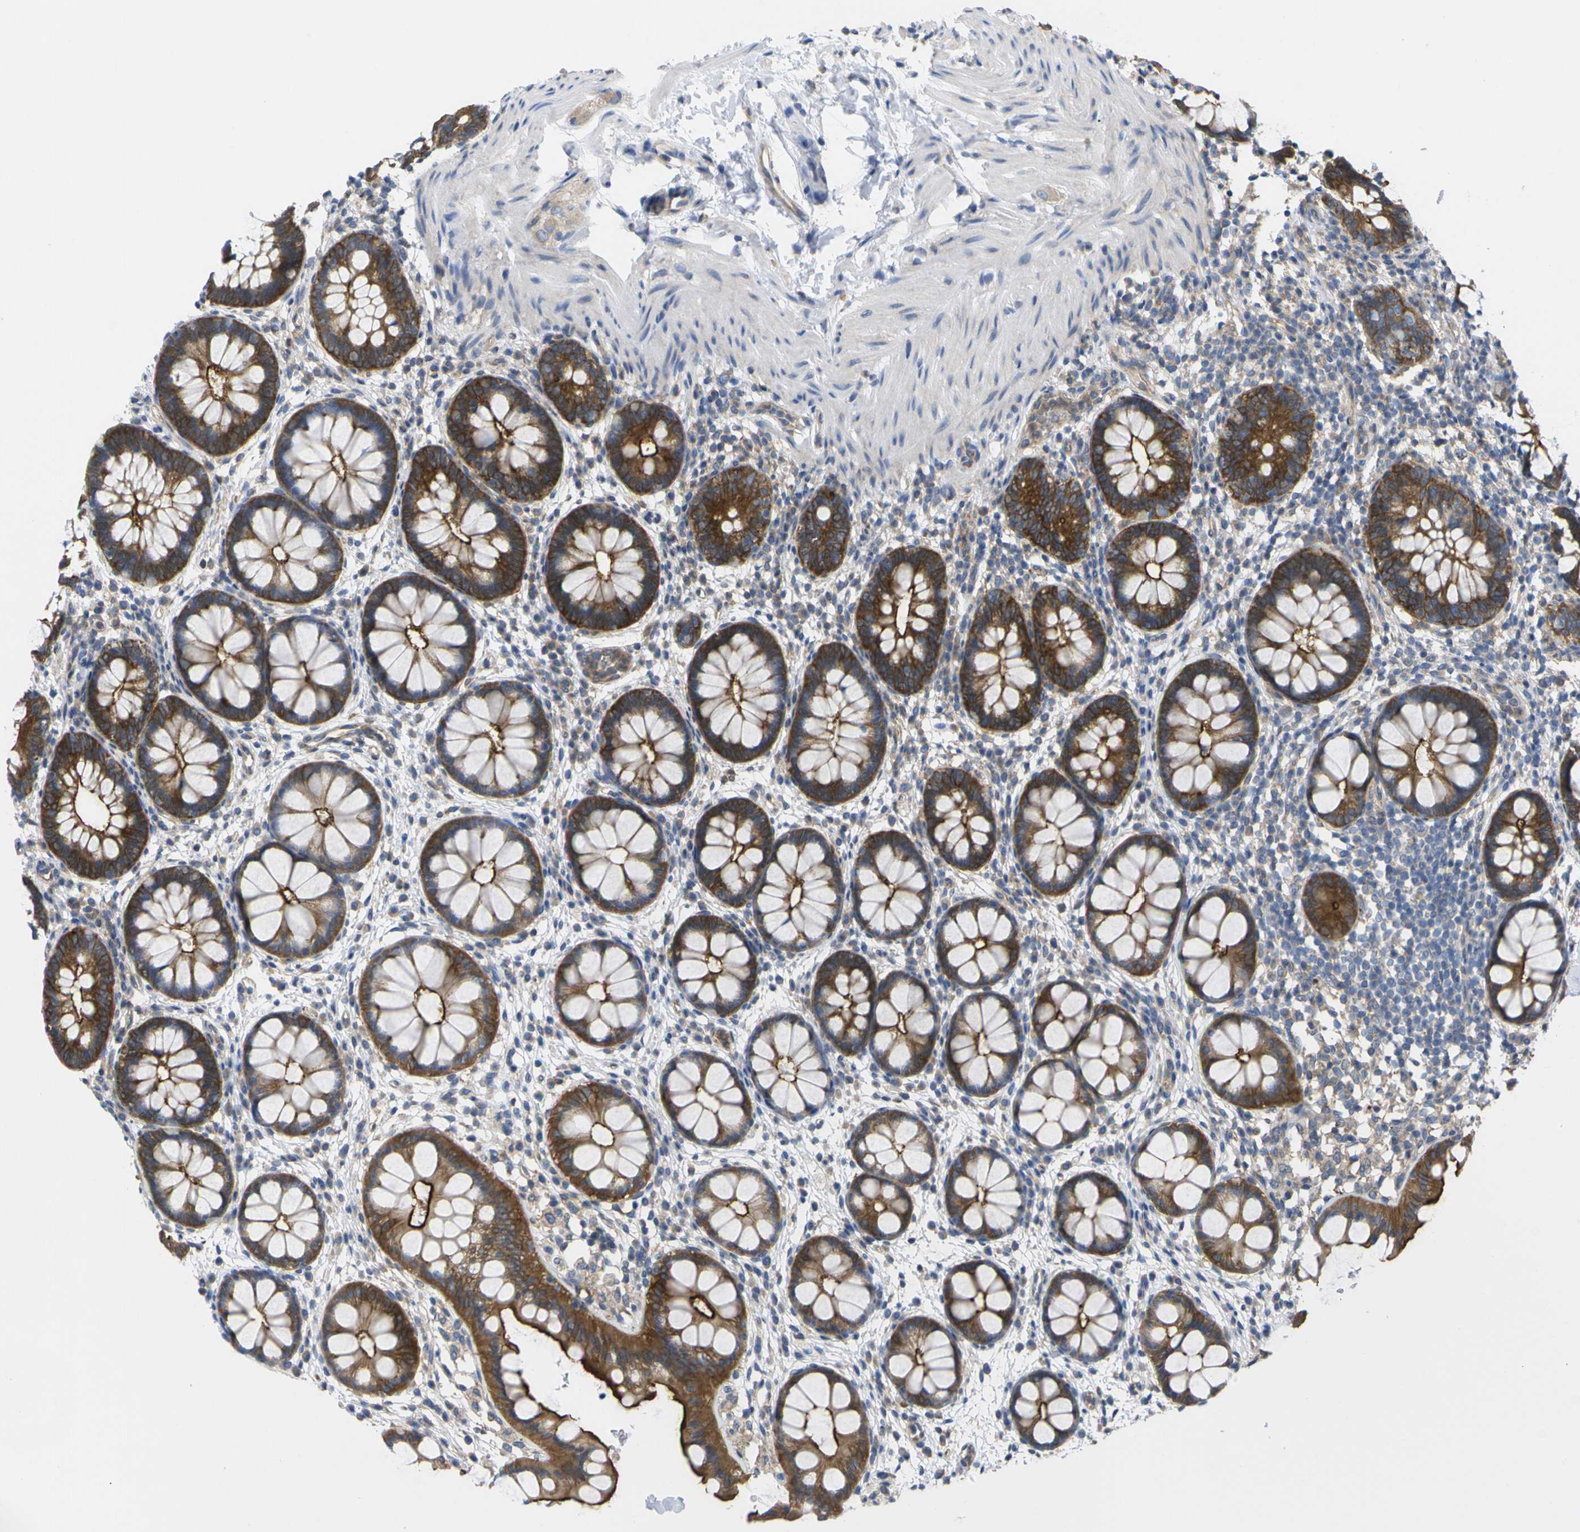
{"staining": {"intensity": "strong", "quantity": ">75%", "location": "cytoplasmic/membranous"}, "tissue": "rectum", "cell_type": "Glandular cells", "image_type": "normal", "snomed": [{"axis": "morphology", "description": "Normal tissue, NOS"}, {"axis": "topography", "description": "Rectum"}], "caption": "Immunohistochemical staining of normal human rectum displays high levels of strong cytoplasmic/membranous positivity in approximately >75% of glandular cells.", "gene": "USH1C", "patient": {"sex": "female", "age": 24}}